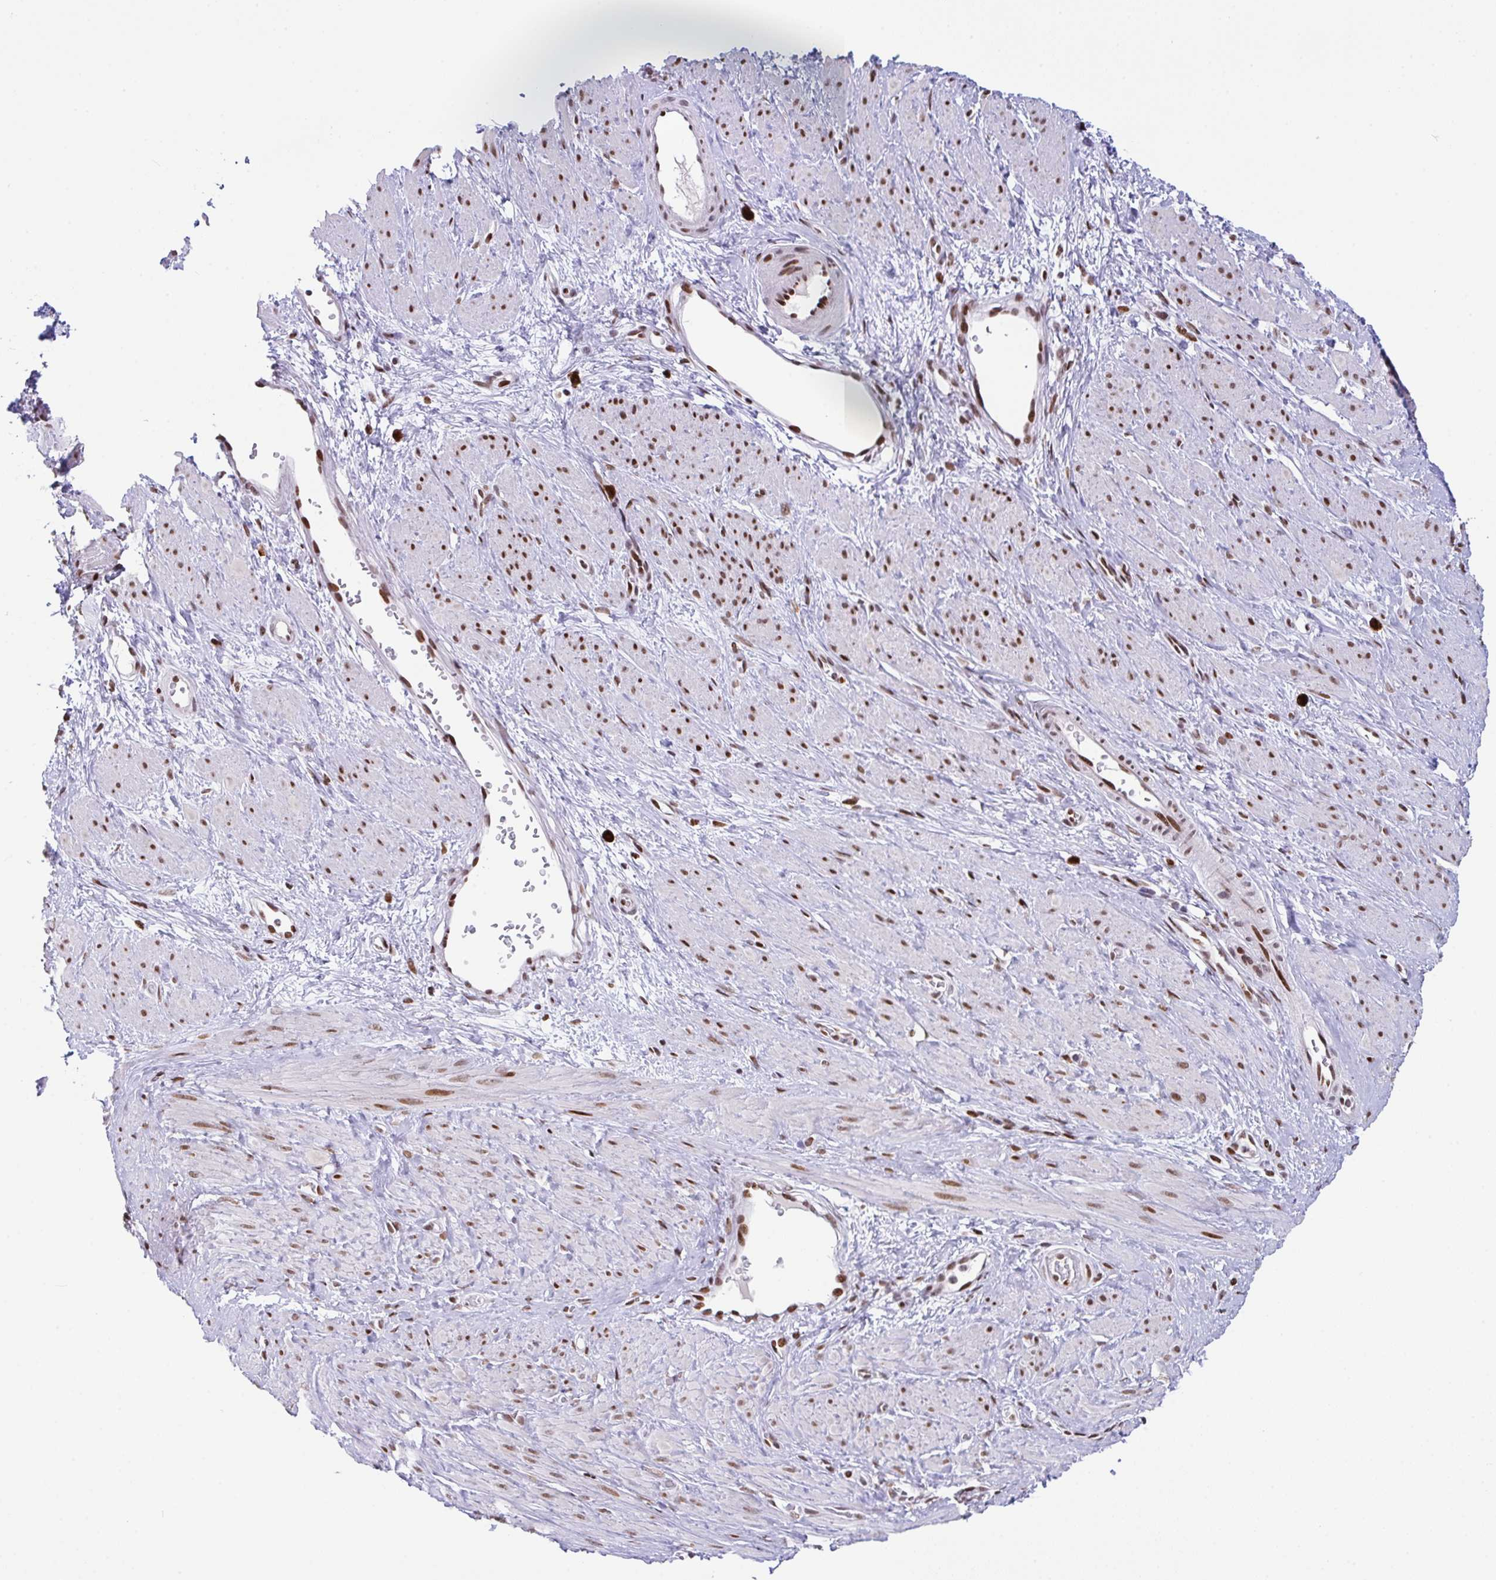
{"staining": {"intensity": "moderate", "quantity": ">75%", "location": "nuclear"}, "tissue": "smooth muscle", "cell_type": "Smooth muscle cells", "image_type": "normal", "snomed": [{"axis": "morphology", "description": "Normal tissue, NOS"}, {"axis": "topography", "description": "Smooth muscle"}, {"axis": "topography", "description": "Uterus"}], "caption": "A high-resolution image shows immunohistochemistry (IHC) staining of normal smooth muscle, which displays moderate nuclear staining in about >75% of smooth muscle cells.", "gene": "CLP1", "patient": {"sex": "female", "age": 39}}